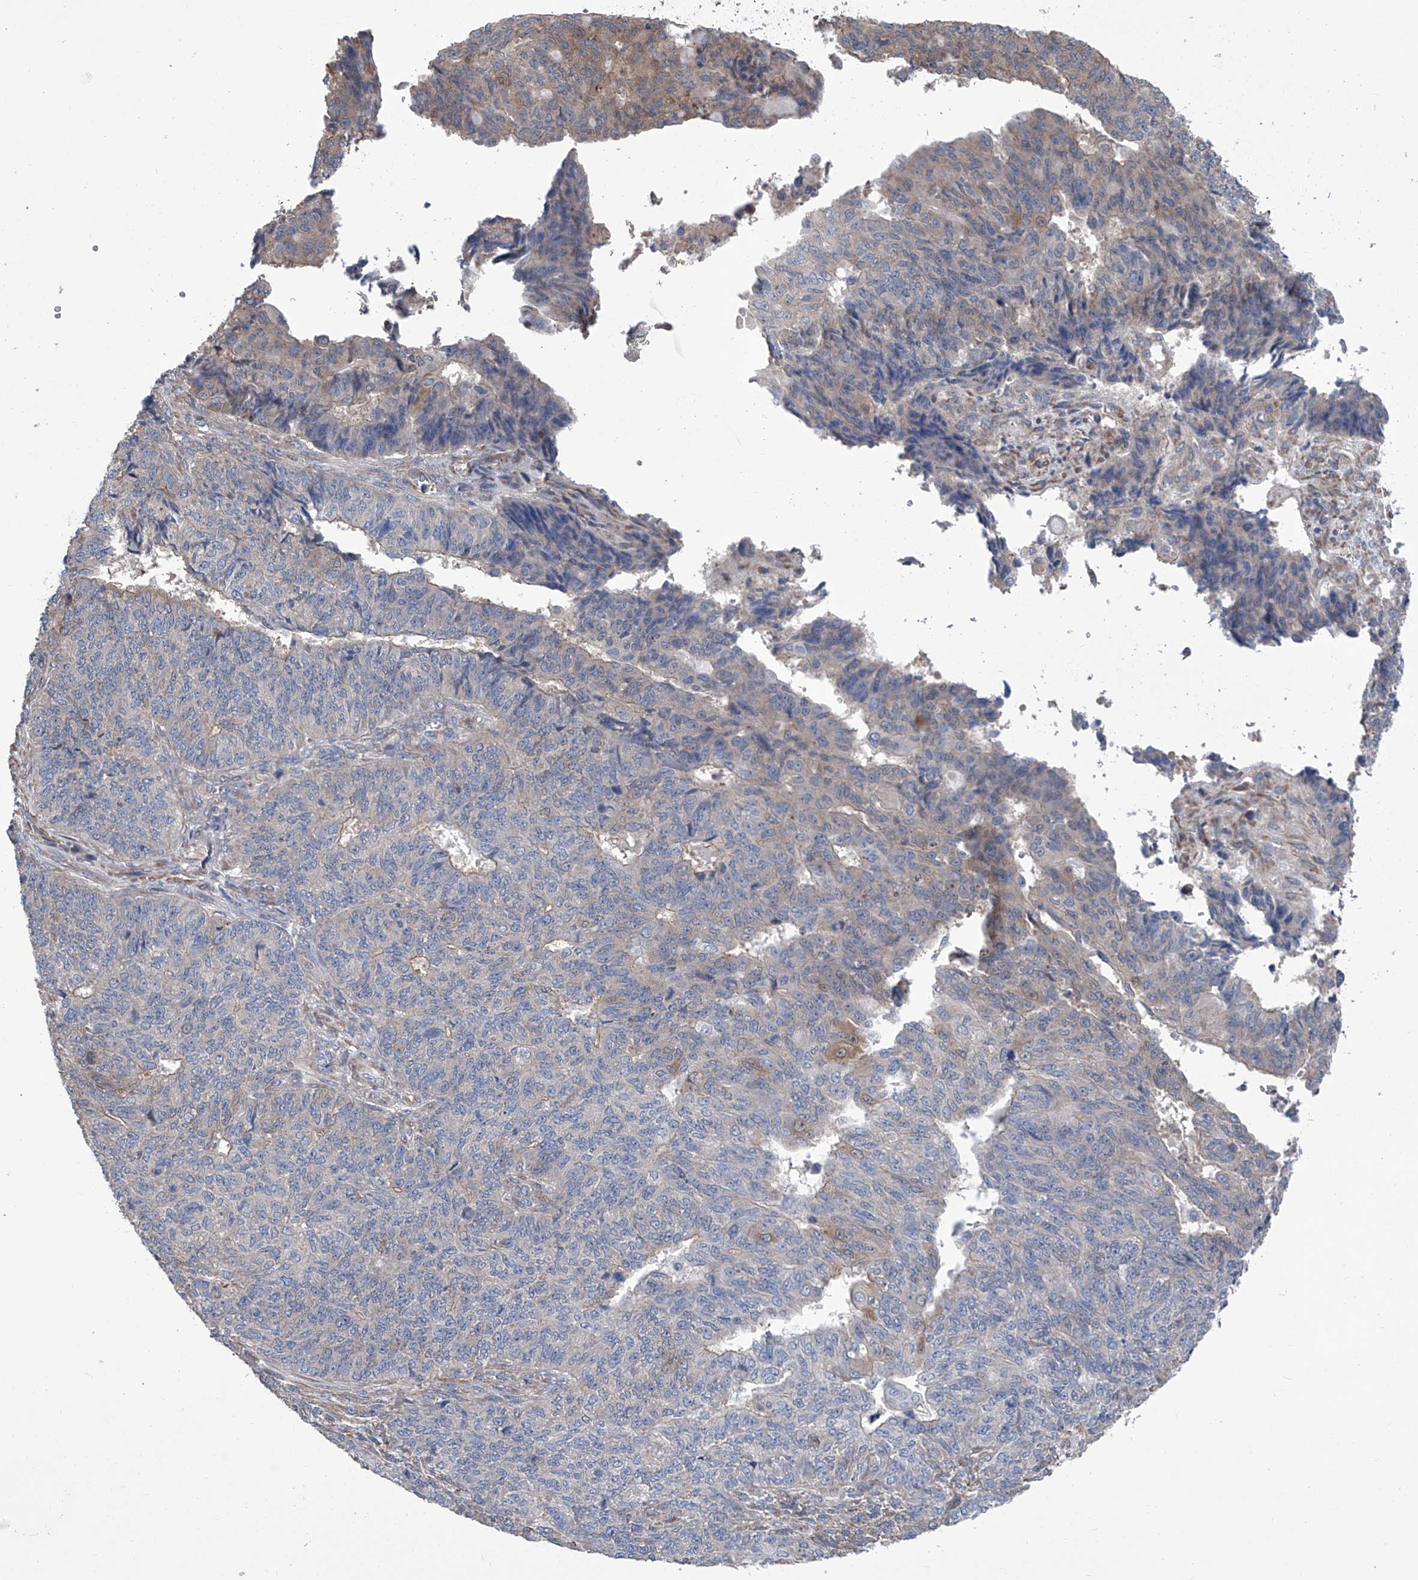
{"staining": {"intensity": "weak", "quantity": "<25%", "location": "cytoplasmic/membranous"}, "tissue": "endometrial cancer", "cell_type": "Tumor cells", "image_type": "cancer", "snomed": [{"axis": "morphology", "description": "Adenocarcinoma, NOS"}, {"axis": "topography", "description": "Endometrium"}], "caption": "Tumor cells show no significant protein positivity in adenocarcinoma (endometrial). (DAB immunohistochemistry (IHC) with hematoxylin counter stain).", "gene": "SMS", "patient": {"sex": "female", "age": 32}}